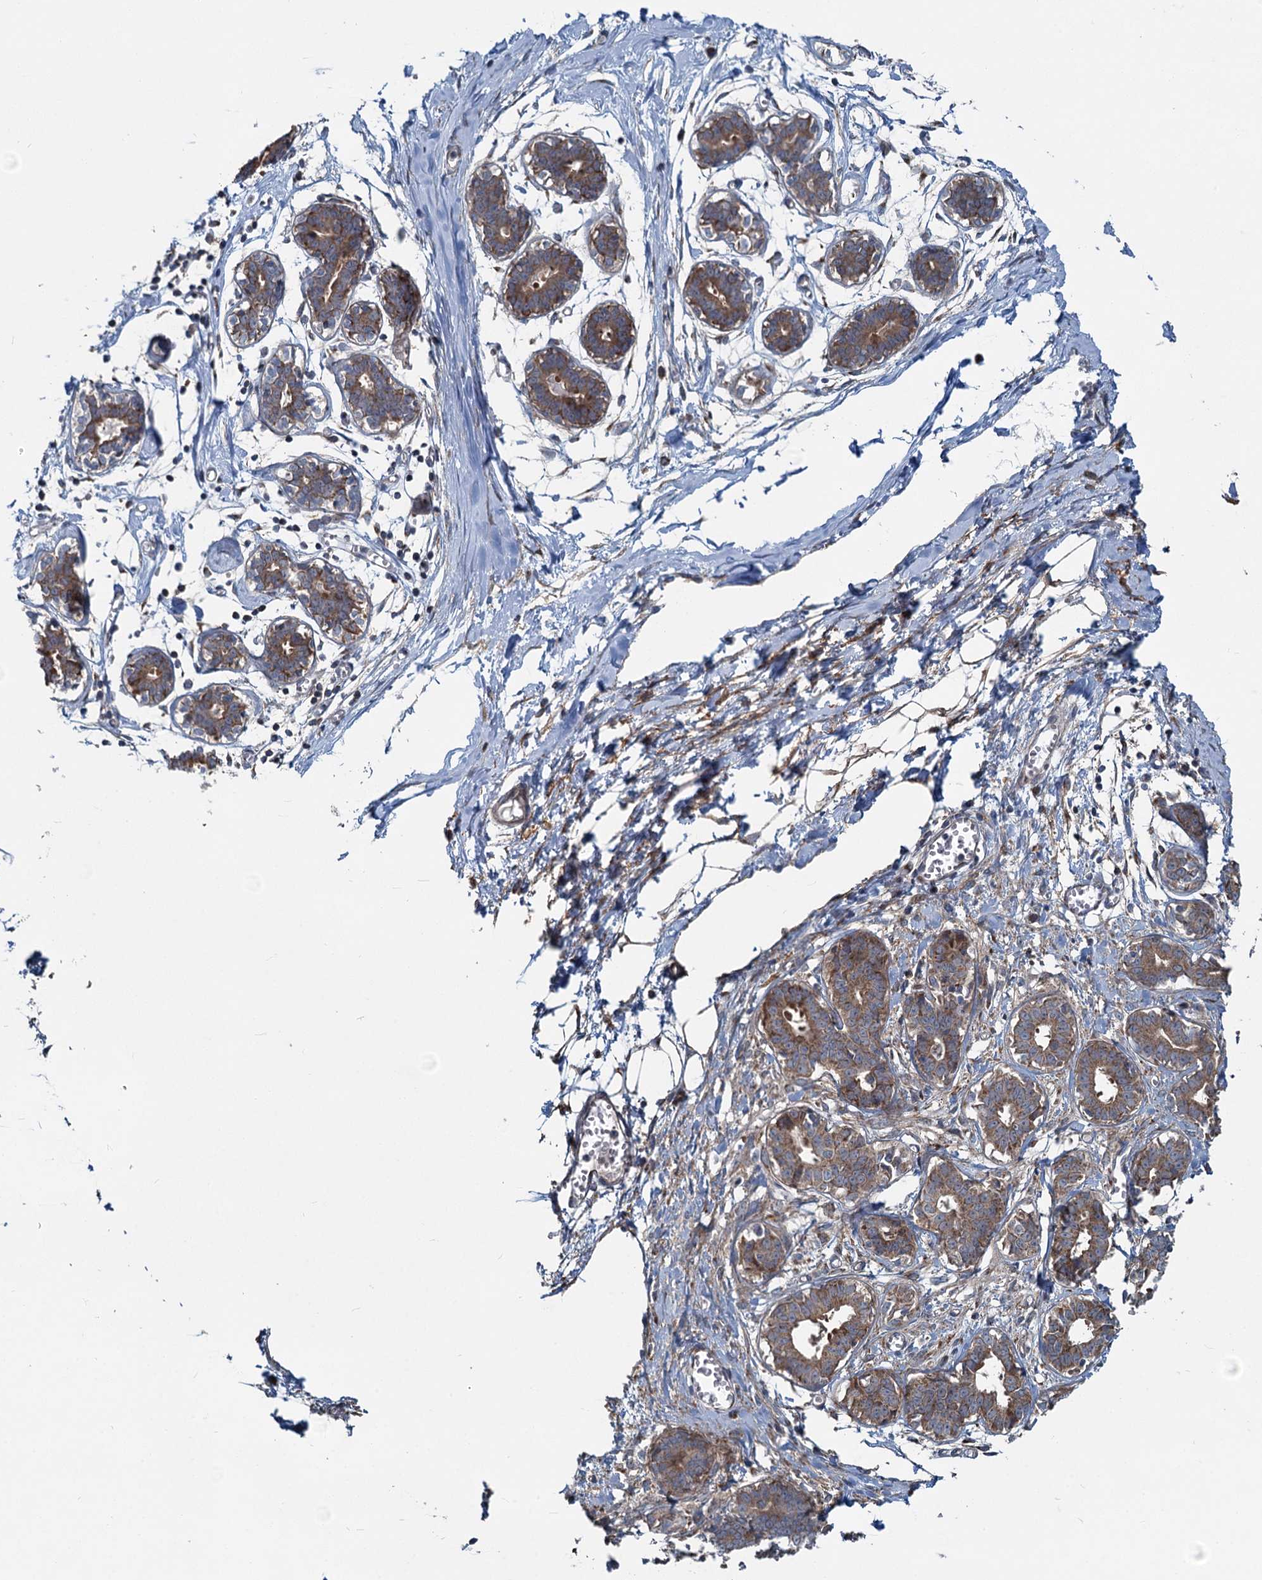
{"staining": {"intensity": "weak", "quantity": "25%-75%", "location": "cytoplasmic/membranous"}, "tissue": "breast", "cell_type": "Adipocytes", "image_type": "normal", "snomed": [{"axis": "morphology", "description": "Normal tissue, NOS"}, {"axis": "topography", "description": "Breast"}], "caption": "This image displays benign breast stained with immunohistochemistry (IHC) to label a protein in brown. The cytoplasmic/membranous of adipocytes show weak positivity for the protein. Nuclei are counter-stained blue.", "gene": "ADCY2", "patient": {"sex": "female", "age": 27}}